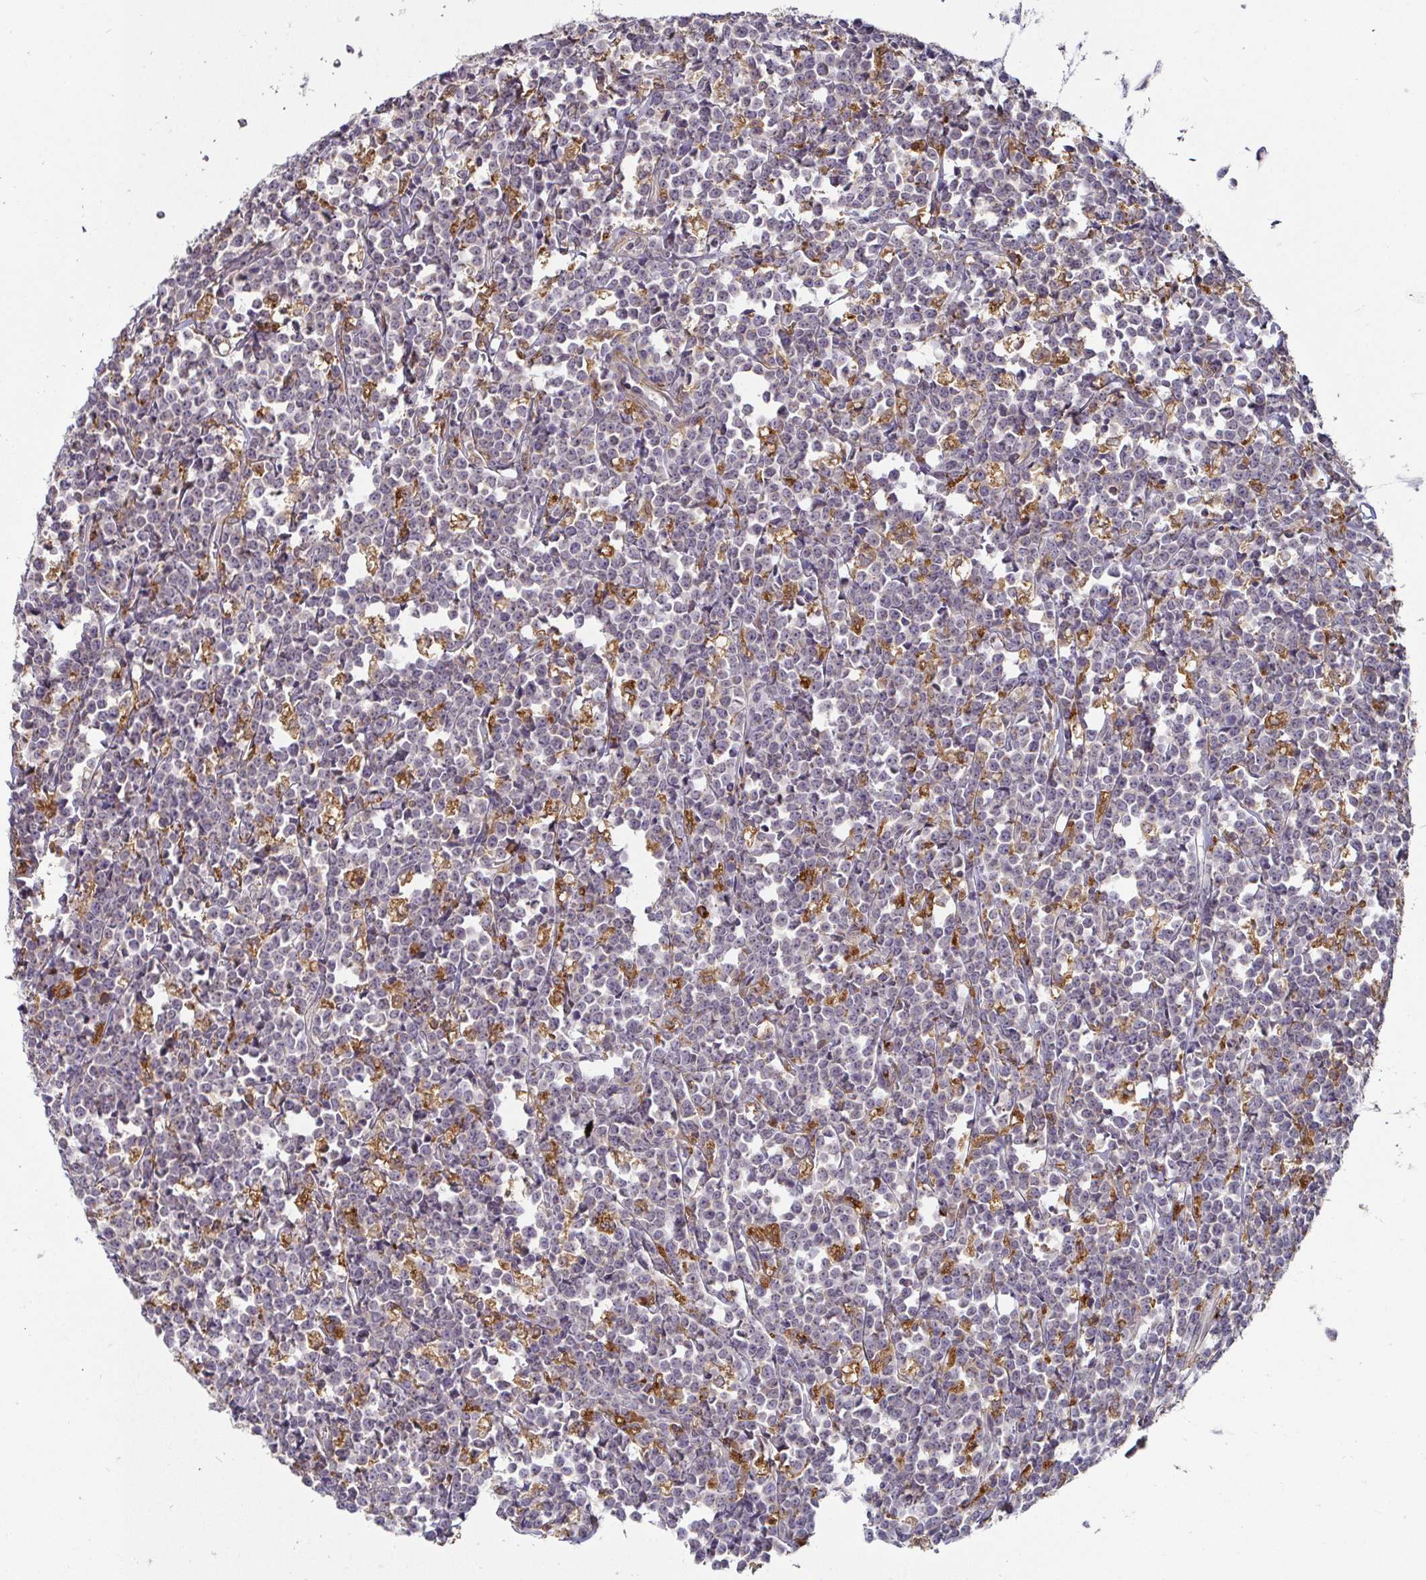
{"staining": {"intensity": "negative", "quantity": "none", "location": "none"}, "tissue": "lymphoma", "cell_type": "Tumor cells", "image_type": "cancer", "snomed": [{"axis": "morphology", "description": "Malignant lymphoma, non-Hodgkin's type, High grade"}, {"axis": "topography", "description": "Small intestine"}], "caption": "Lymphoma stained for a protein using IHC shows no staining tumor cells.", "gene": "CDH18", "patient": {"sex": "female", "age": 56}}